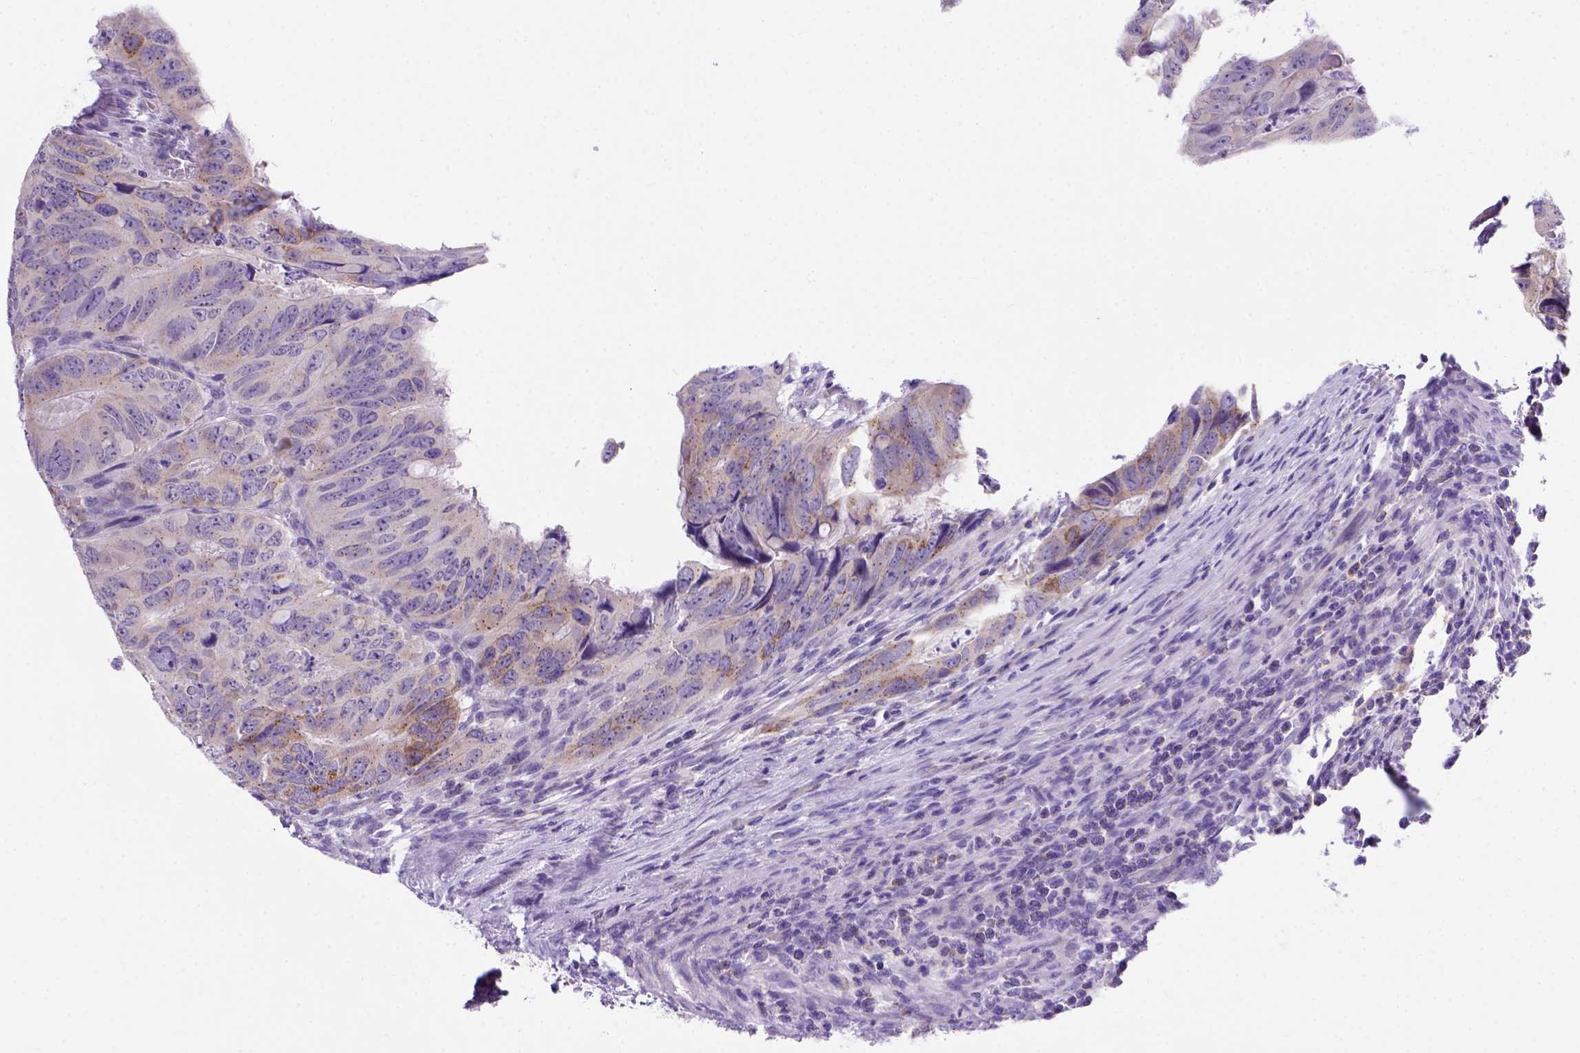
{"staining": {"intensity": "moderate", "quantity": "25%-75%", "location": "cytoplasmic/membranous"}, "tissue": "colorectal cancer", "cell_type": "Tumor cells", "image_type": "cancer", "snomed": [{"axis": "morphology", "description": "Adenocarcinoma, NOS"}, {"axis": "topography", "description": "Colon"}], "caption": "This is a photomicrograph of immunohistochemistry (IHC) staining of colorectal cancer (adenocarcinoma), which shows moderate staining in the cytoplasmic/membranous of tumor cells.", "gene": "FOXI1", "patient": {"sex": "male", "age": 79}}